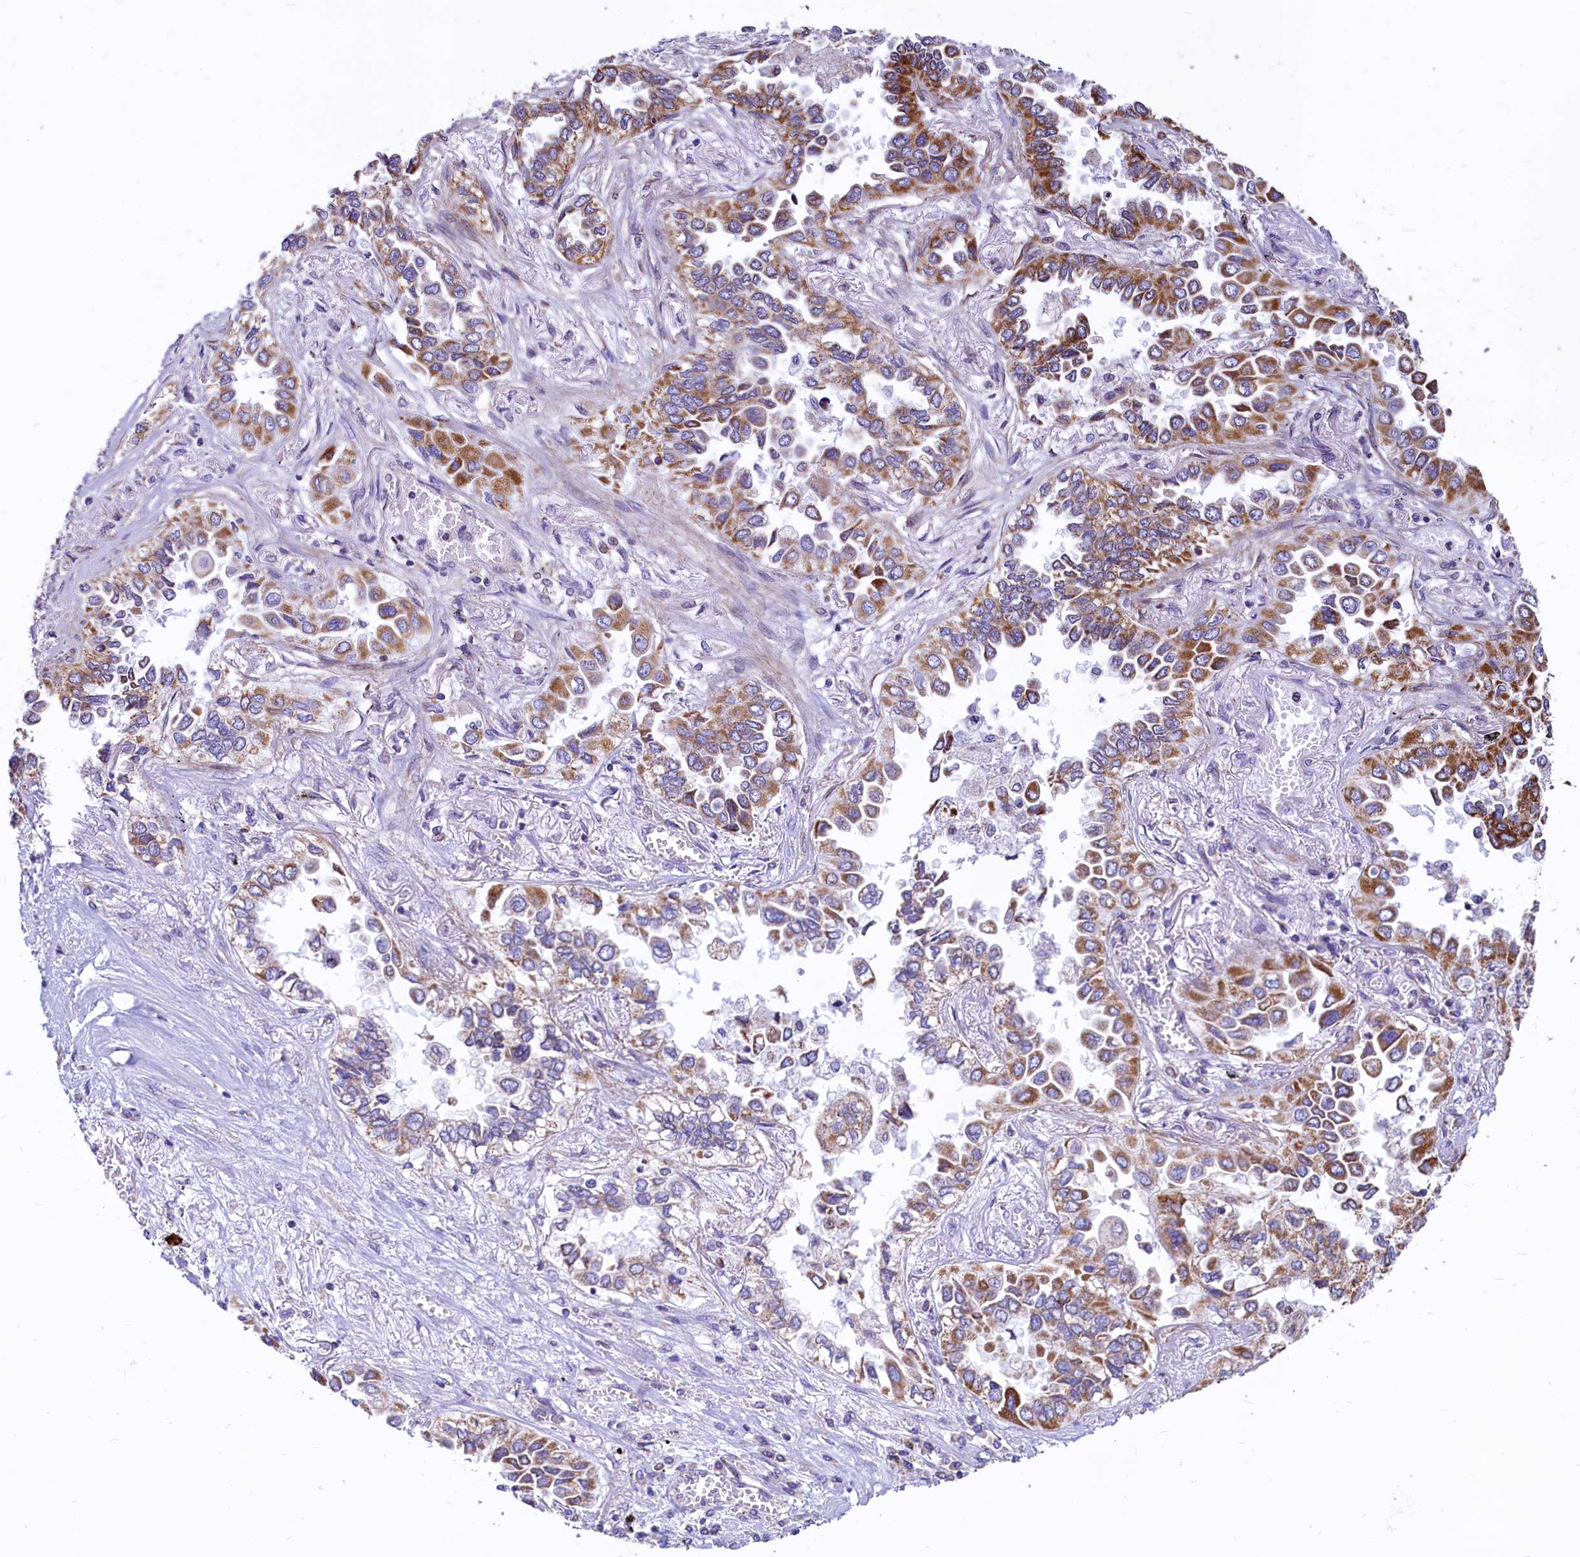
{"staining": {"intensity": "moderate", "quantity": "25%-75%", "location": "cytoplasmic/membranous"}, "tissue": "lung cancer", "cell_type": "Tumor cells", "image_type": "cancer", "snomed": [{"axis": "morphology", "description": "Adenocarcinoma, NOS"}, {"axis": "topography", "description": "Lung"}], "caption": "Lung cancer (adenocarcinoma) was stained to show a protein in brown. There is medium levels of moderate cytoplasmic/membranous positivity in about 25%-75% of tumor cells.", "gene": "VWCE", "patient": {"sex": "female", "age": 76}}